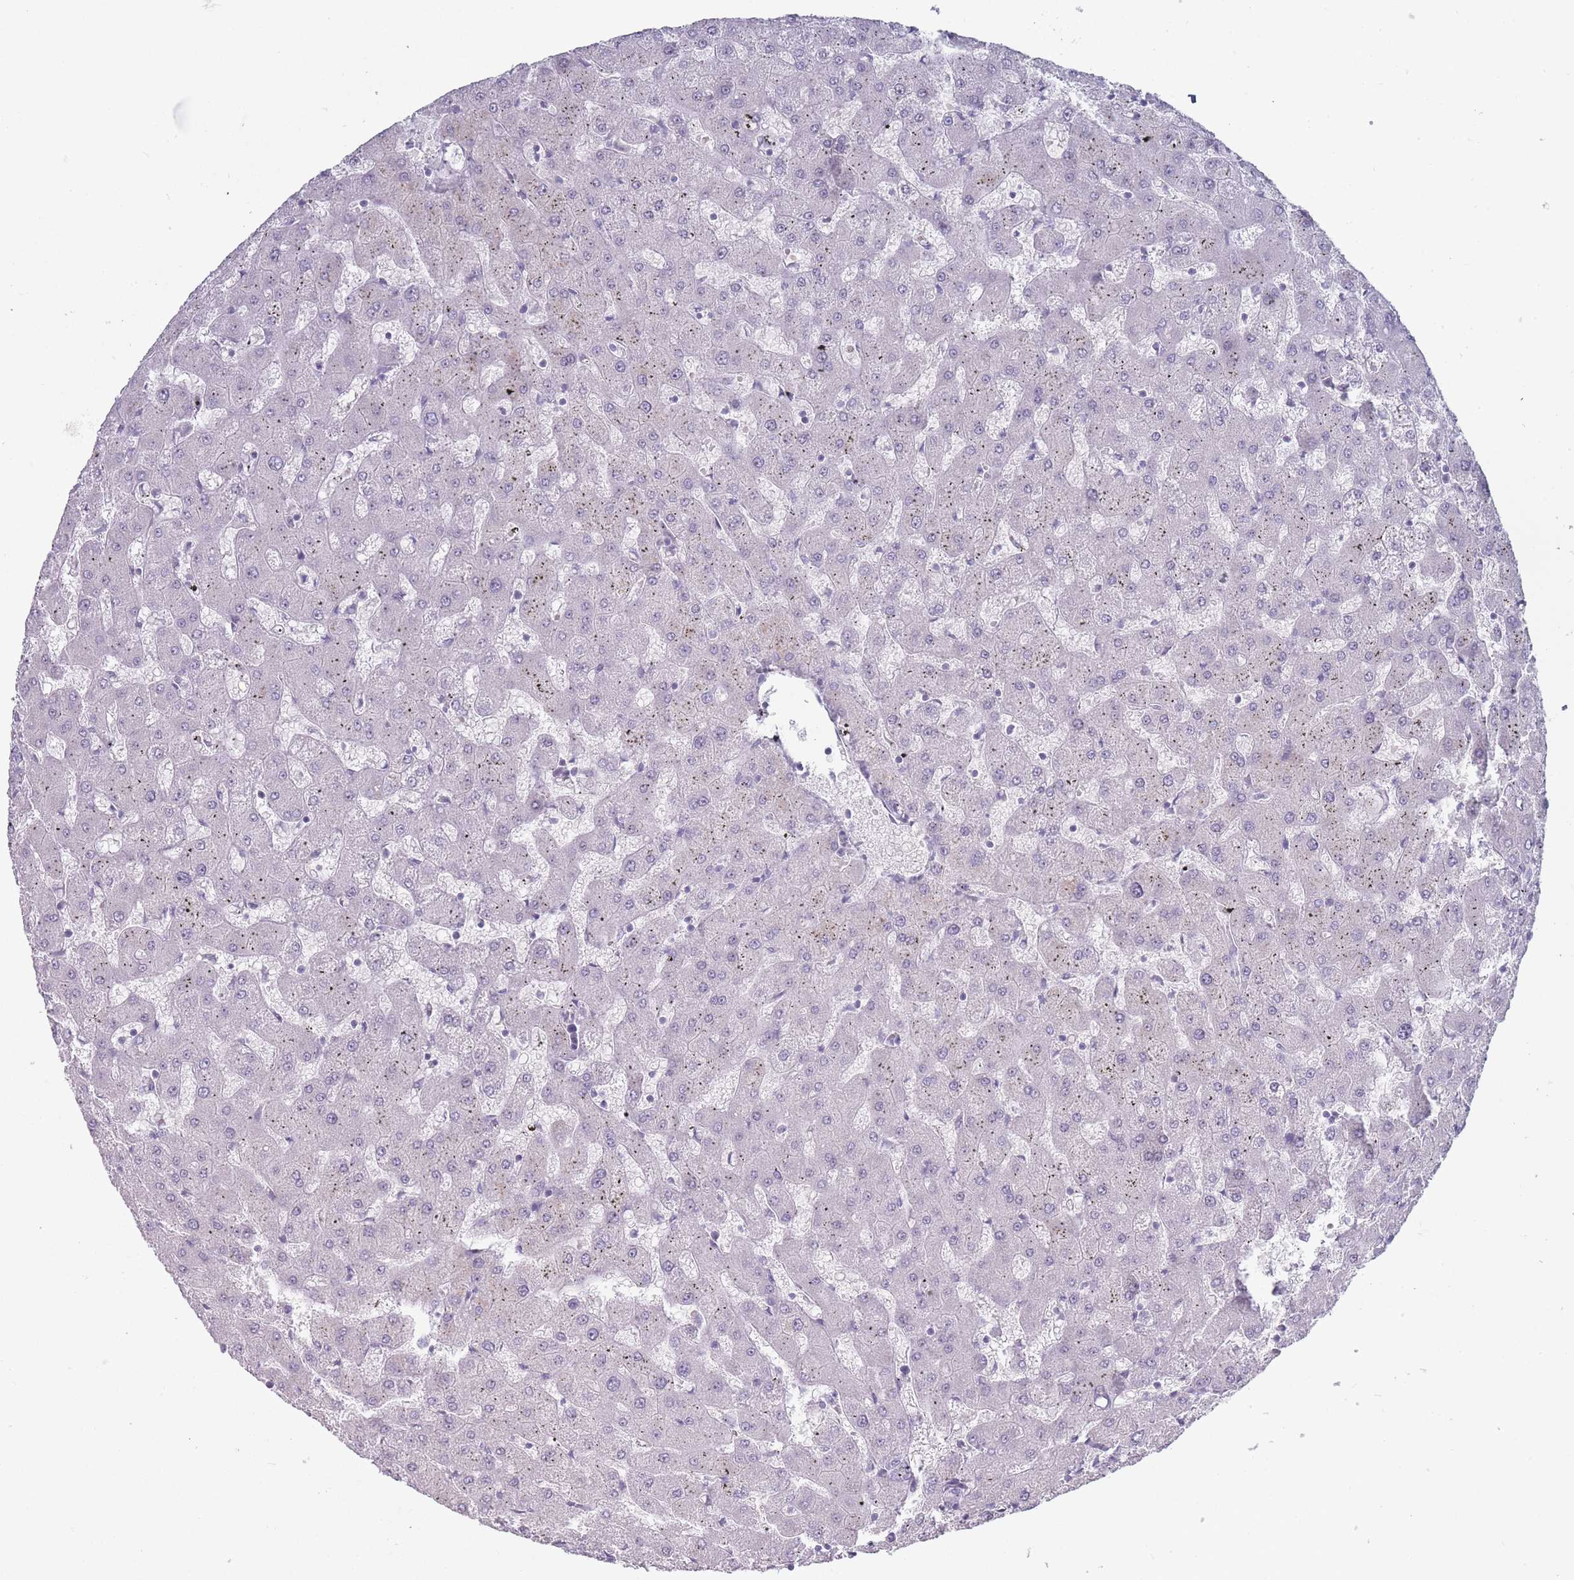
{"staining": {"intensity": "negative", "quantity": "none", "location": "none"}, "tissue": "liver", "cell_type": "Cholangiocytes", "image_type": "normal", "snomed": [{"axis": "morphology", "description": "Normal tissue, NOS"}, {"axis": "topography", "description": "Liver"}], "caption": "Immunohistochemistry (IHC) of unremarkable liver exhibits no positivity in cholangiocytes.", "gene": "ROS1", "patient": {"sex": "female", "age": 63}}